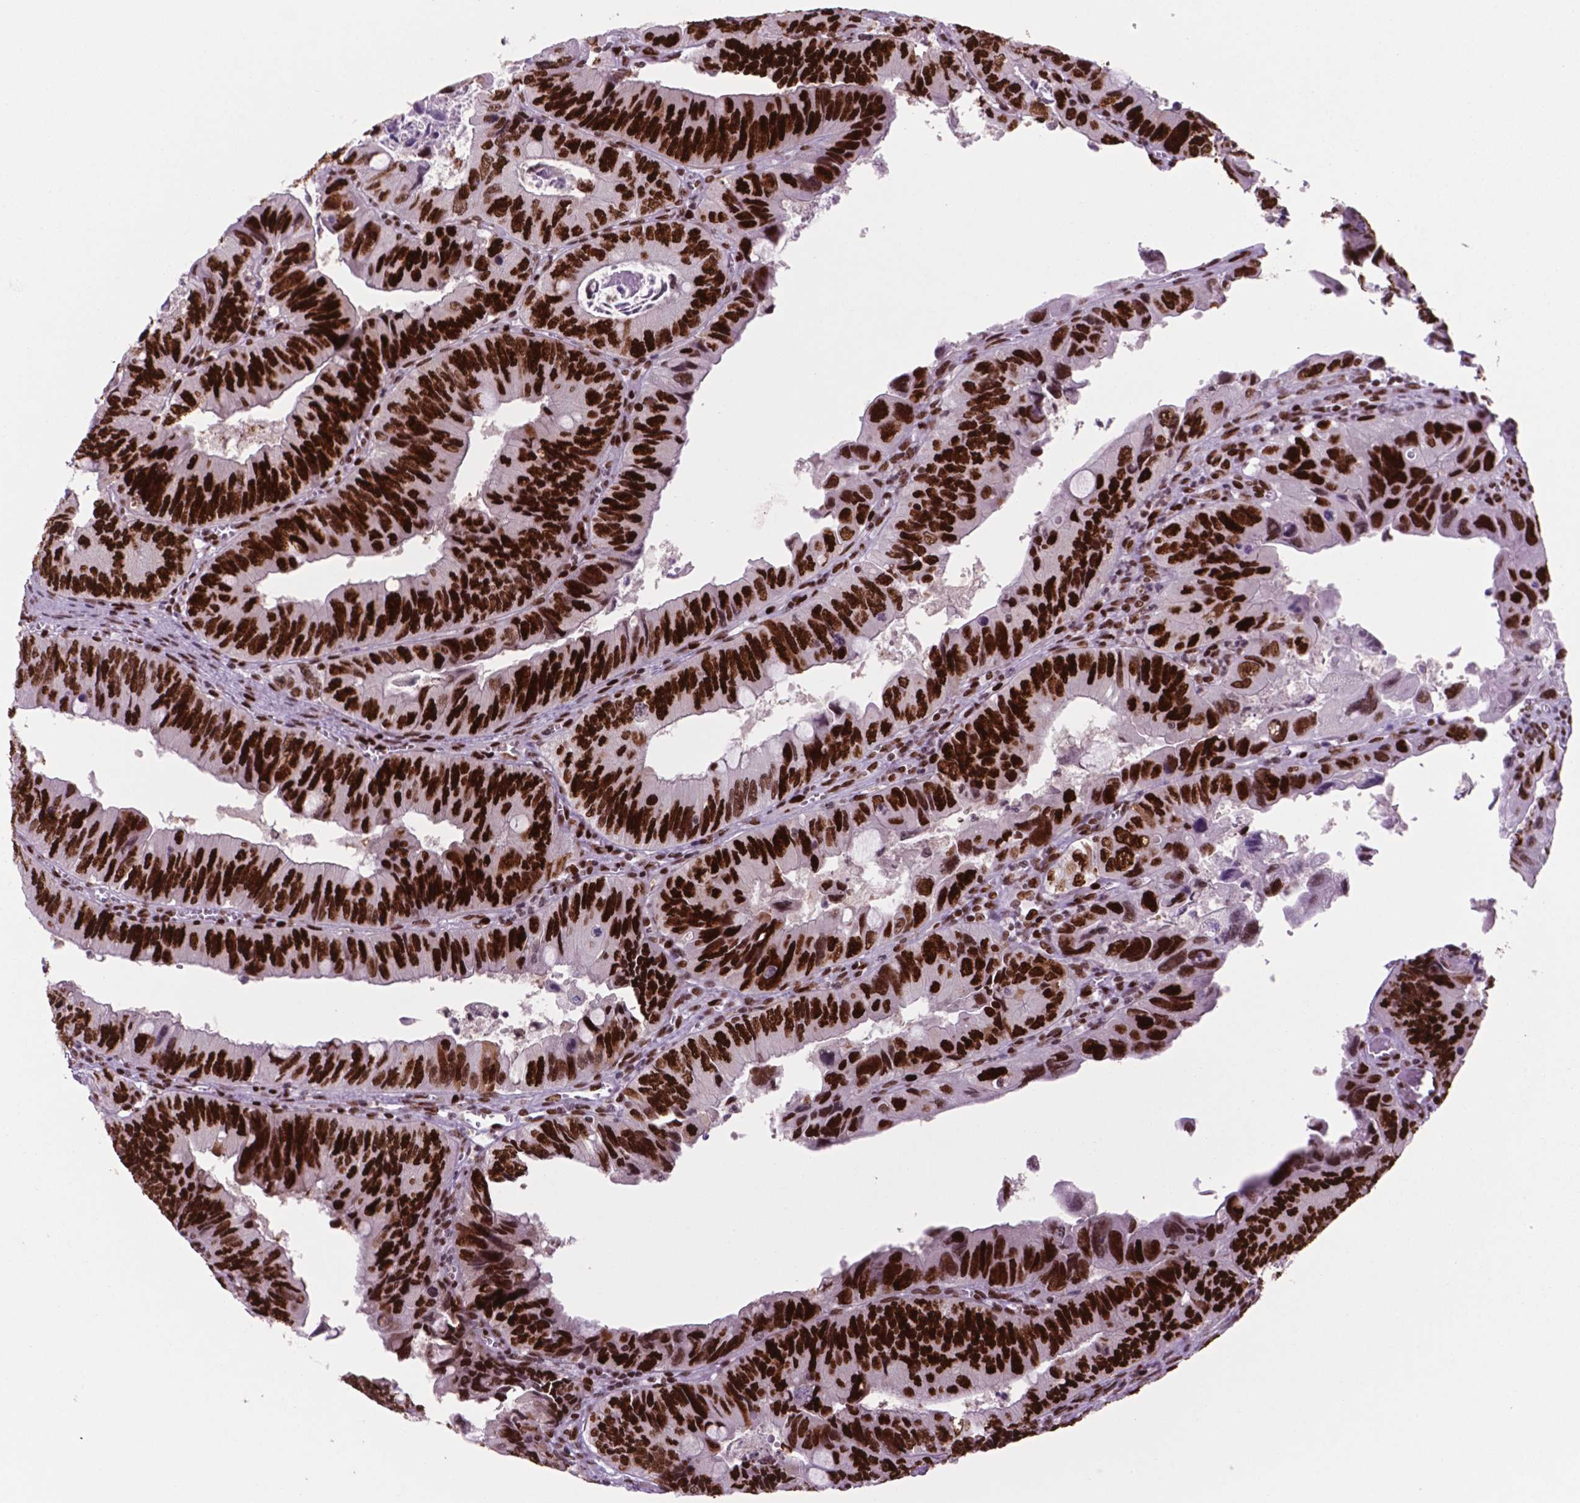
{"staining": {"intensity": "strong", "quantity": ">75%", "location": "nuclear"}, "tissue": "colorectal cancer", "cell_type": "Tumor cells", "image_type": "cancer", "snomed": [{"axis": "morphology", "description": "Adenocarcinoma, NOS"}, {"axis": "topography", "description": "Colon"}], "caption": "DAB immunohistochemical staining of human adenocarcinoma (colorectal) exhibits strong nuclear protein staining in approximately >75% of tumor cells. The staining was performed using DAB to visualize the protein expression in brown, while the nuclei were stained in blue with hematoxylin (Magnification: 20x).", "gene": "MSH6", "patient": {"sex": "female", "age": 84}}